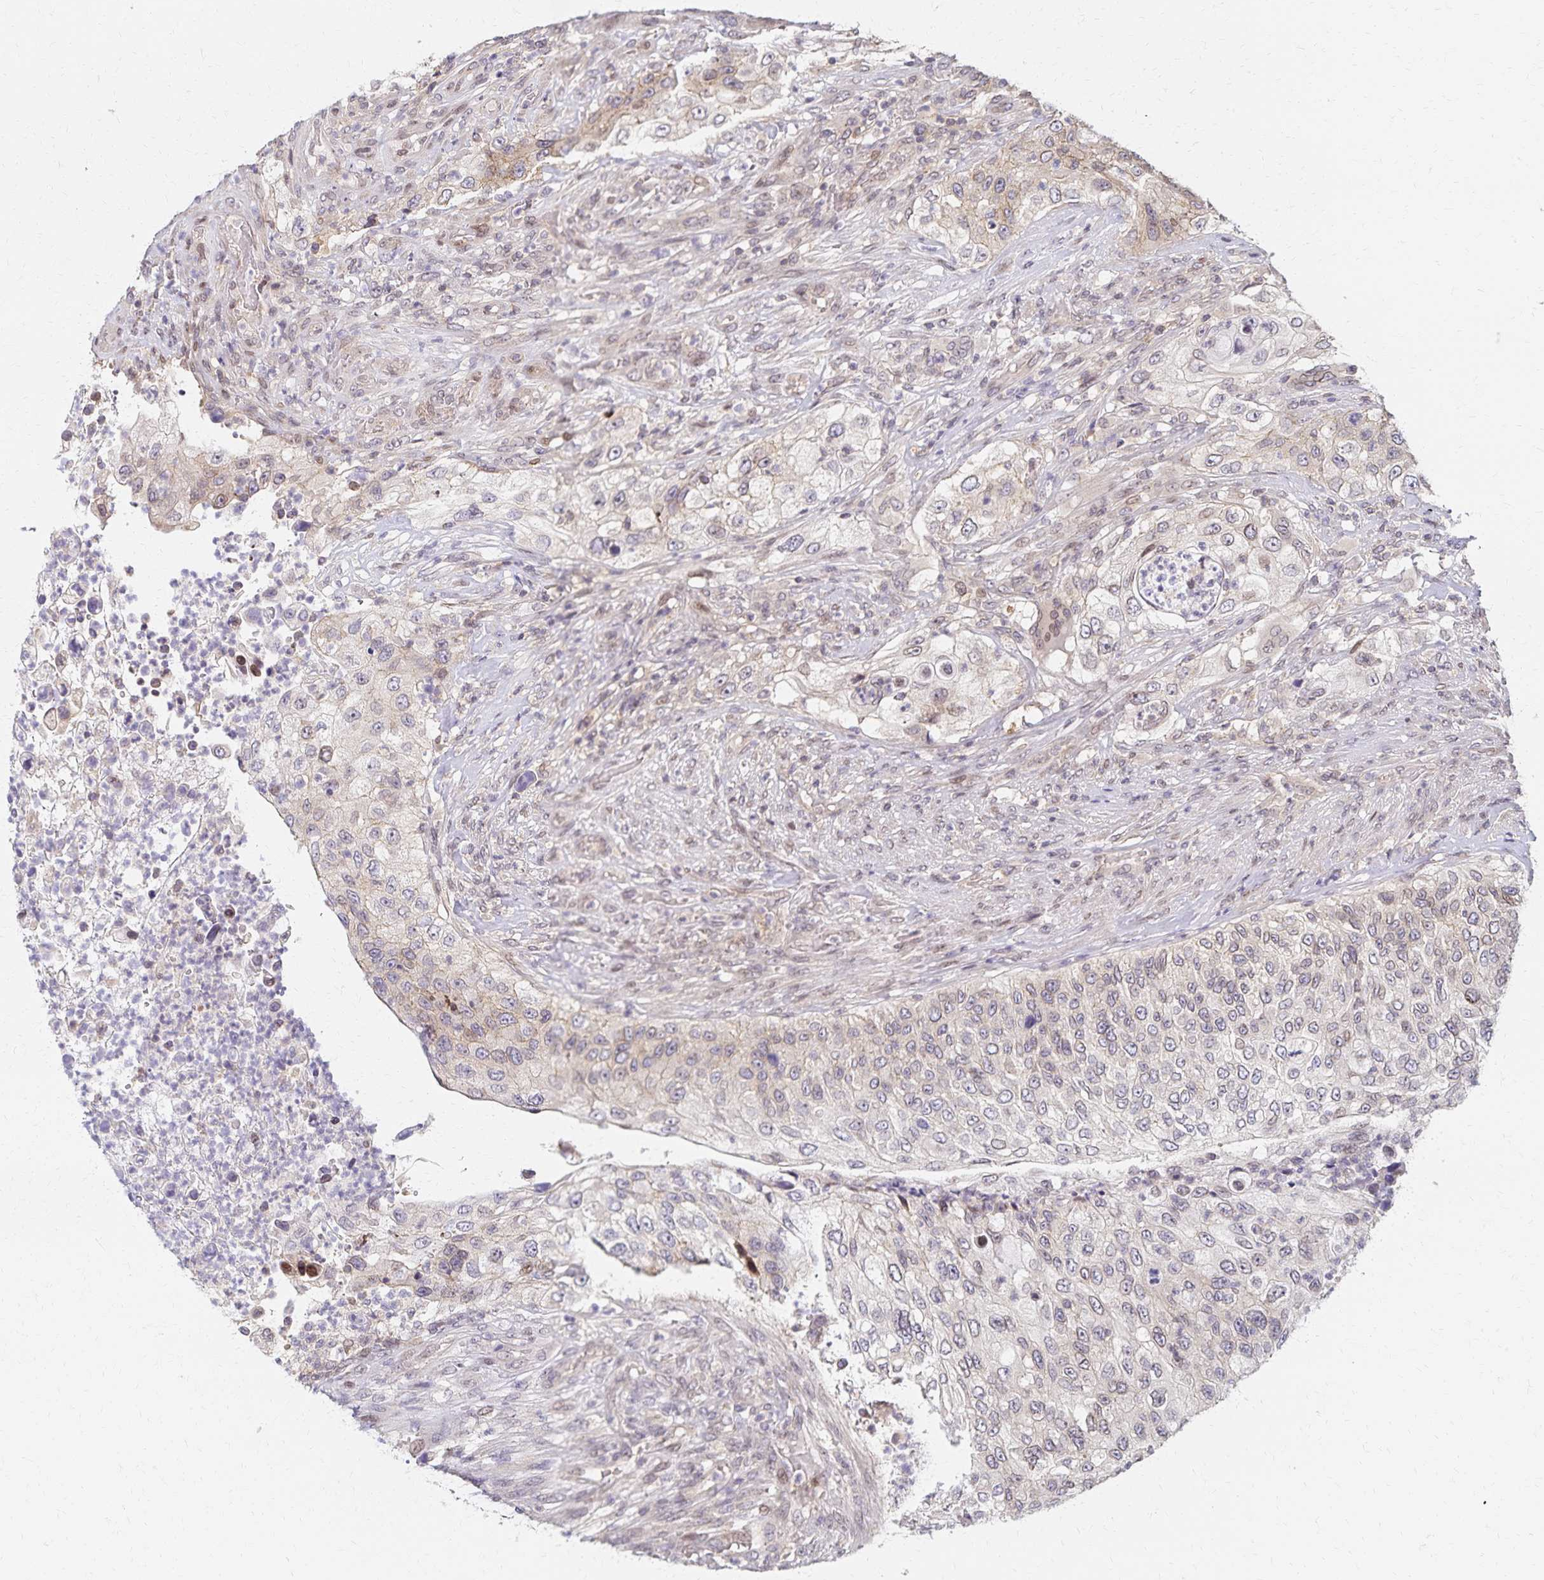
{"staining": {"intensity": "weak", "quantity": "<25%", "location": "cytoplasmic/membranous"}, "tissue": "urothelial cancer", "cell_type": "Tumor cells", "image_type": "cancer", "snomed": [{"axis": "morphology", "description": "Urothelial carcinoma, High grade"}, {"axis": "topography", "description": "Urinary bladder"}], "caption": "Immunohistochemistry of urothelial cancer demonstrates no expression in tumor cells.", "gene": "RAB9B", "patient": {"sex": "female", "age": 60}}